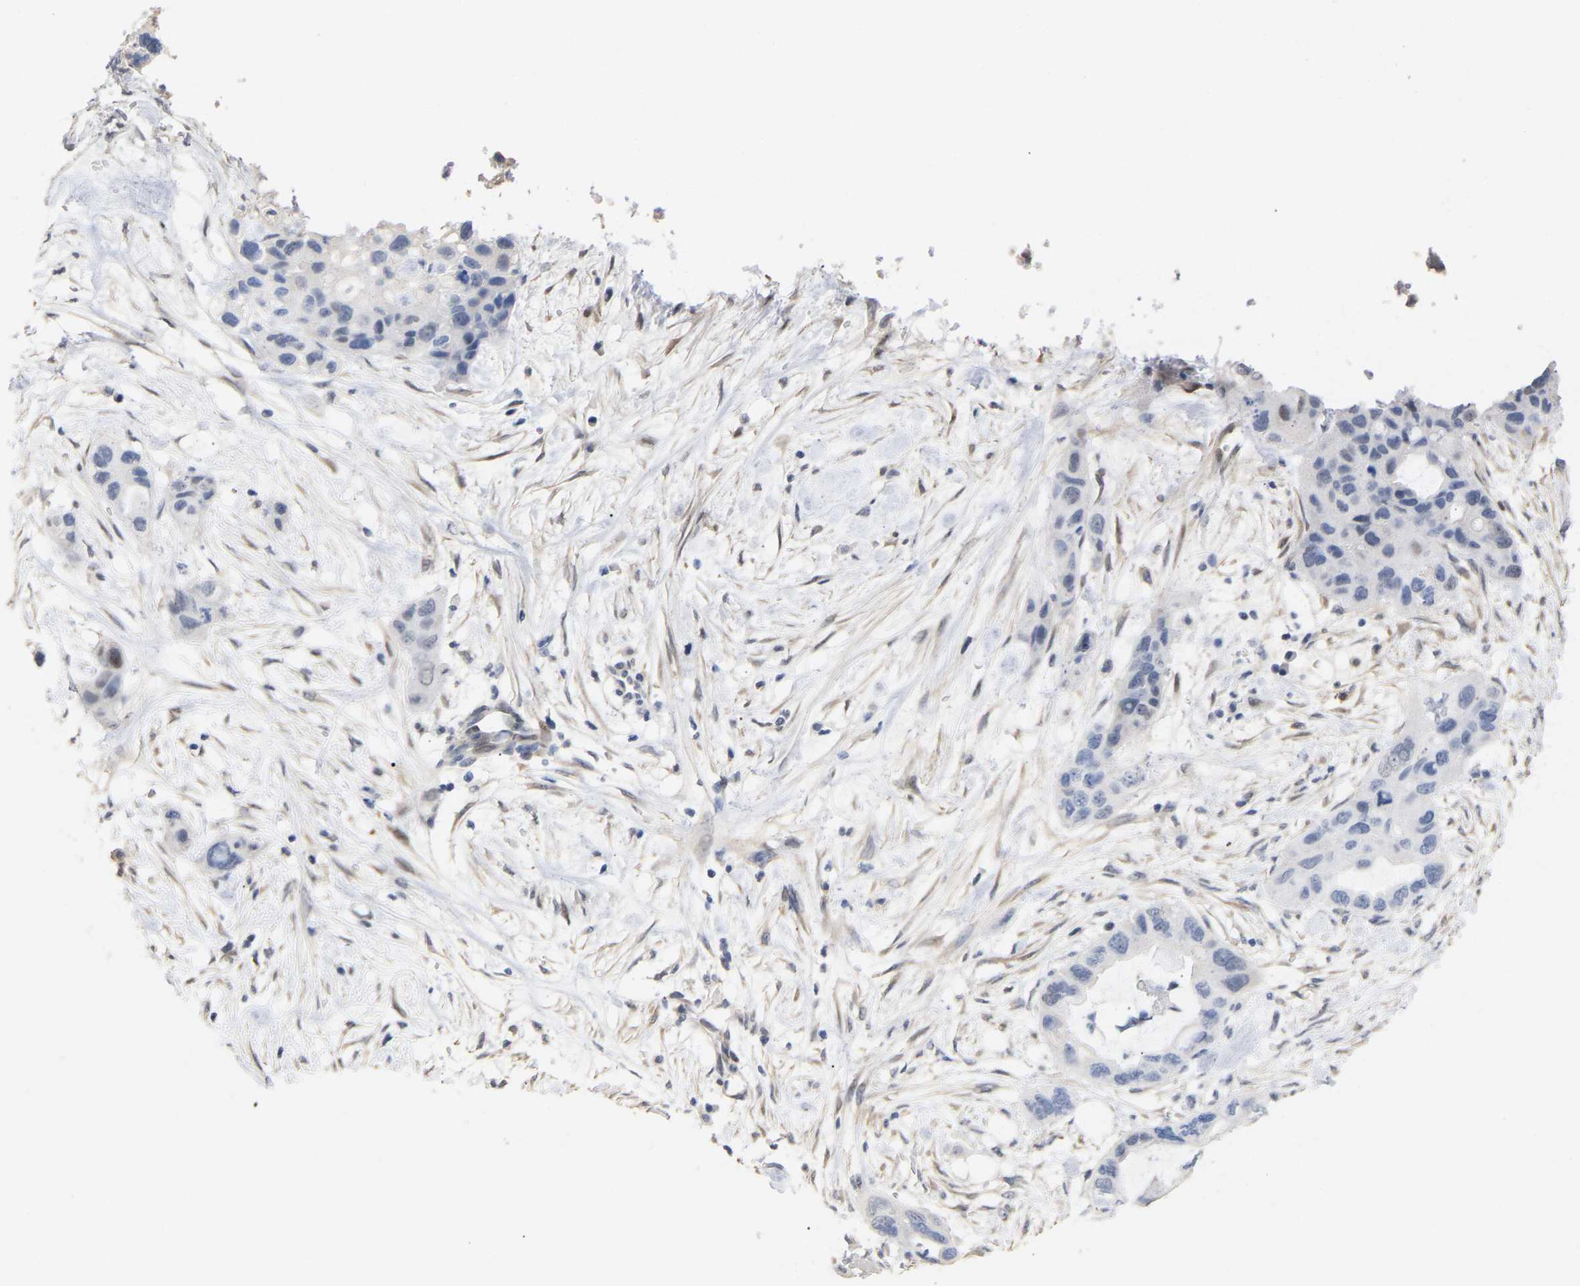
{"staining": {"intensity": "negative", "quantity": "none", "location": "none"}, "tissue": "pancreatic cancer", "cell_type": "Tumor cells", "image_type": "cancer", "snomed": [{"axis": "morphology", "description": "Adenocarcinoma, NOS"}, {"axis": "topography", "description": "Pancreas"}], "caption": "Adenocarcinoma (pancreatic) was stained to show a protein in brown. There is no significant staining in tumor cells. (Immunohistochemistry, brightfield microscopy, high magnification).", "gene": "AMPH", "patient": {"sex": "female", "age": 71}}